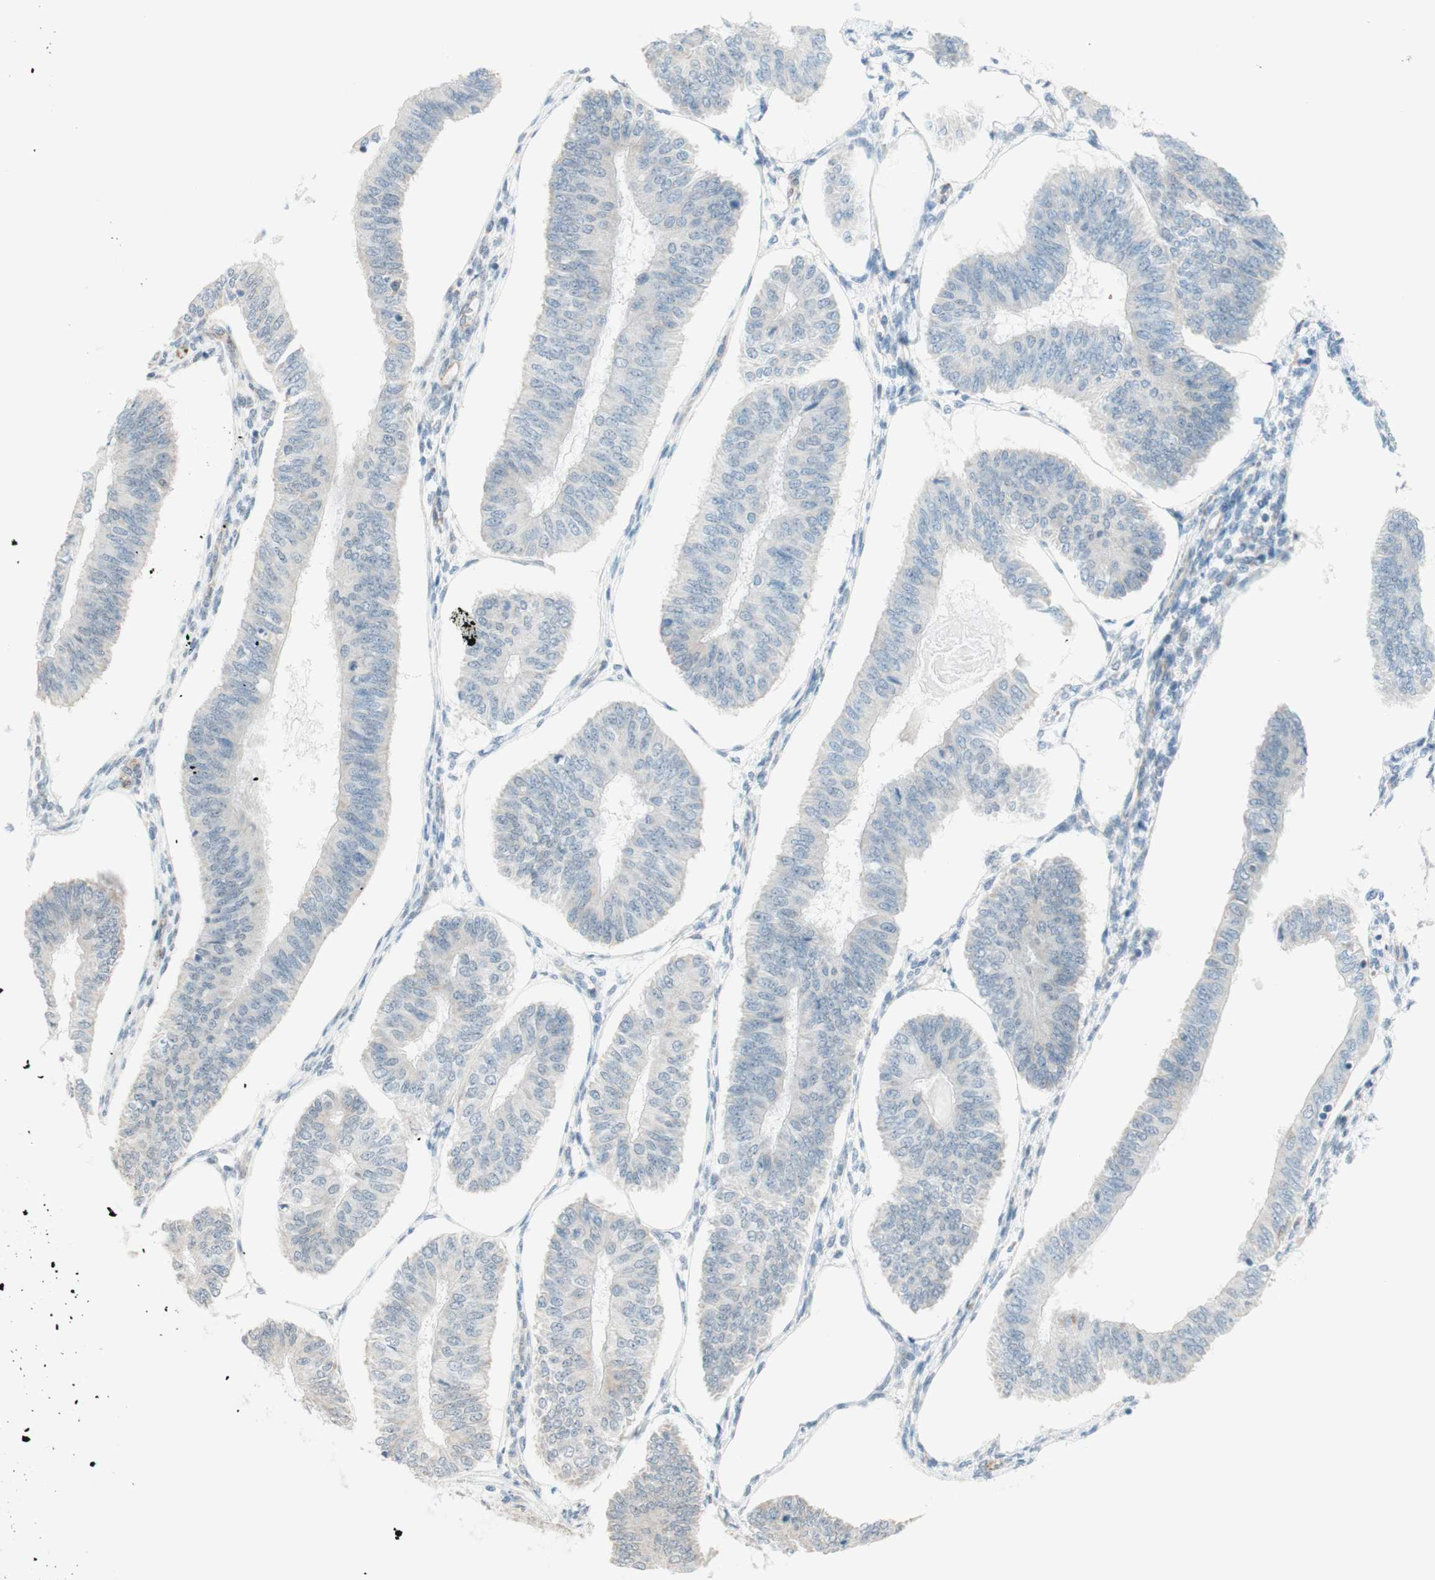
{"staining": {"intensity": "weak", "quantity": "<25%", "location": "cytoplasmic/membranous"}, "tissue": "endometrial cancer", "cell_type": "Tumor cells", "image_type": "cancer", "snomed": [{"axis": "morphology", "description": "Adenocarcinoma, NOS"}, {"axis": "topography", "description": "Endometrium"}], "caption": "The immunohistochemistry image has no significant expression in tumor cells of endometrial cancer tissue.", "gene": "JPH1", "patient": {"sex": "female", "age": 58}}